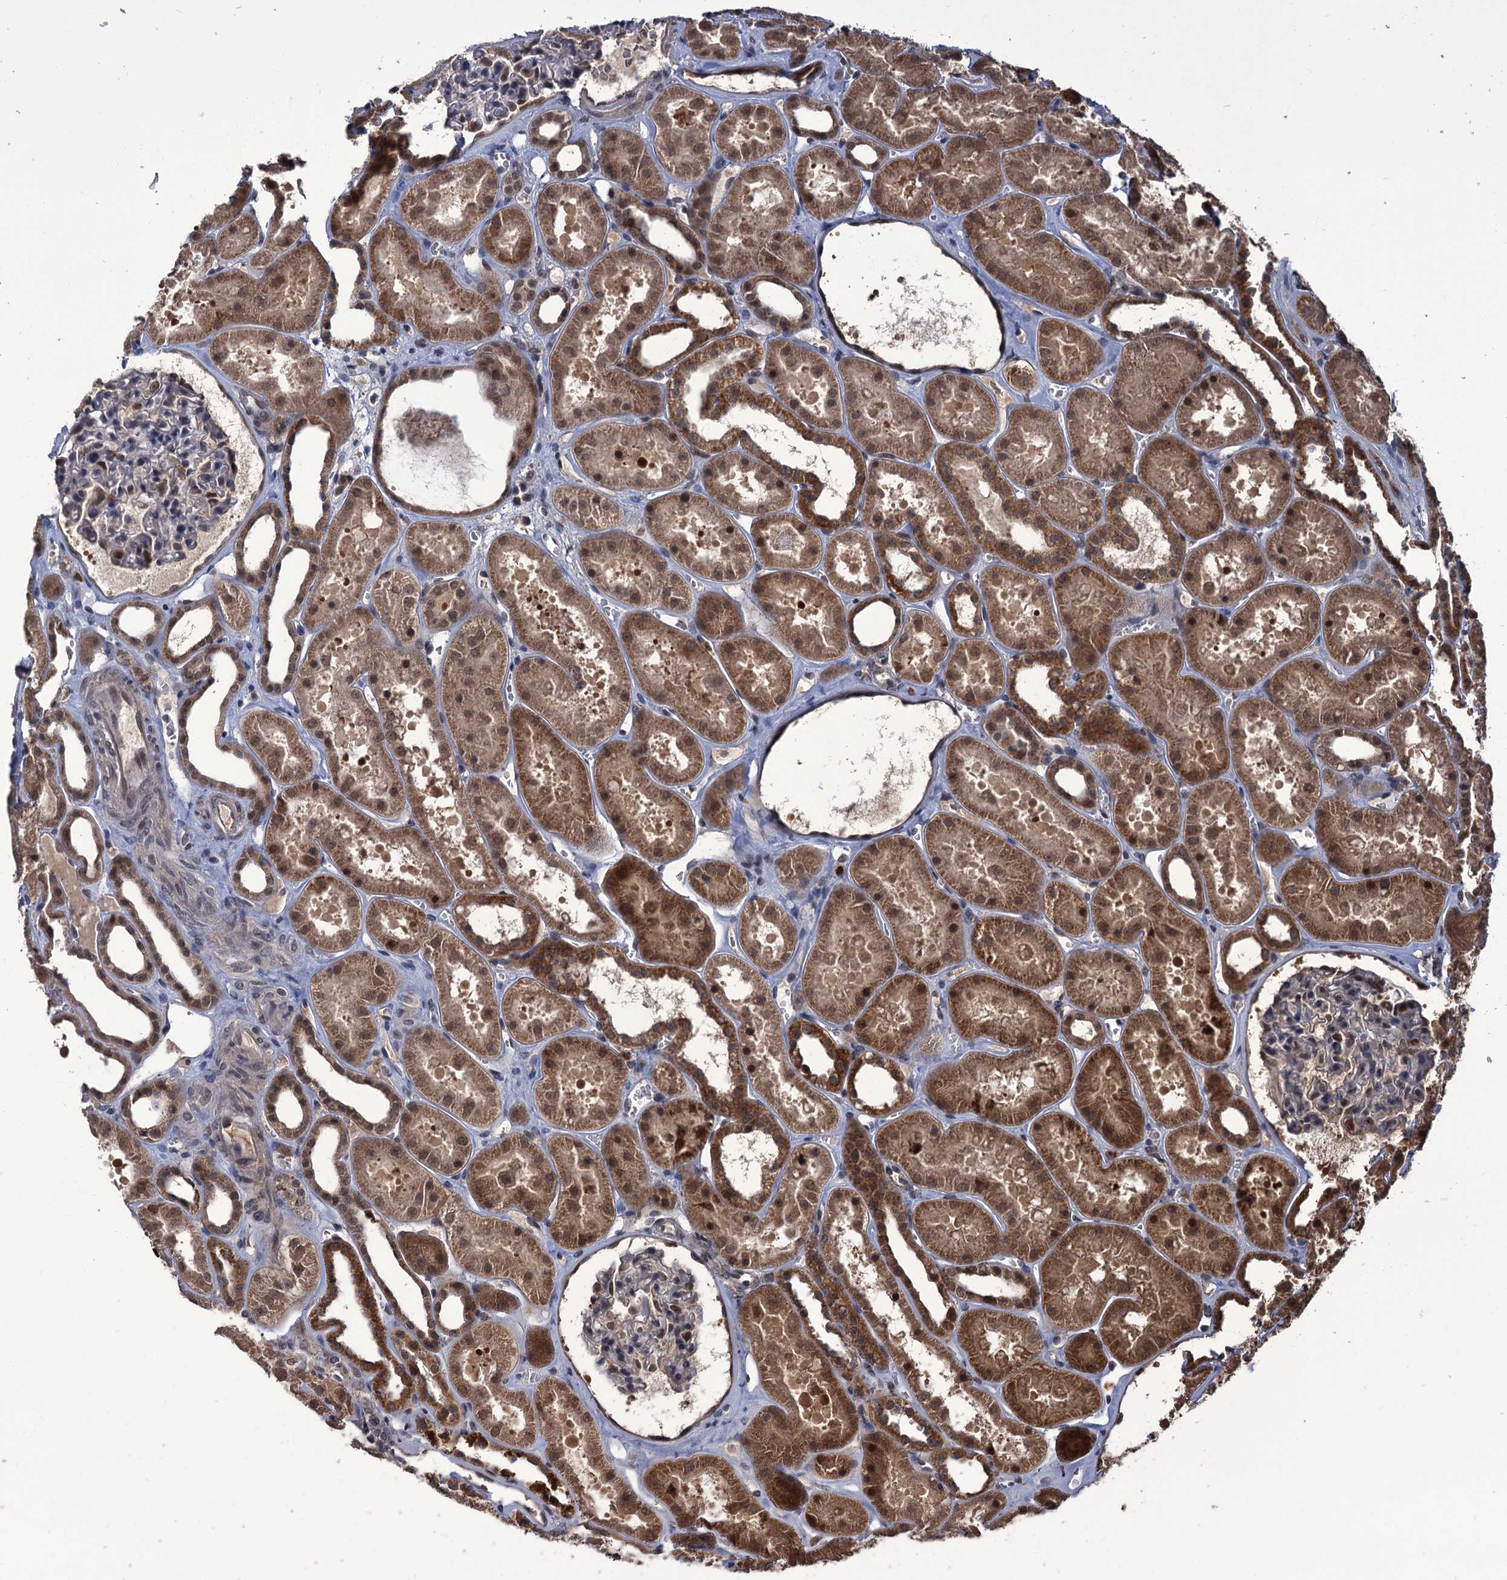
{"staining": {"intensity": "moderate", "quantity": "<25%", "location": "nuclear"}, "tissue": "kidney", "cell_type": "Cells in glomeruli", "image_type": "normal", "snomed": [{"axis": "morphology", "description": "Normal tissue, NOS"}, {"axis": "topography", "description": "Kidney"}], "caption": "Benign kidney exhibits moderate nuclear positivity in approximately <25% of cells in glomeruli.", "gene": "KANSL2", "patient": {"sex": "female", "age": 41}}